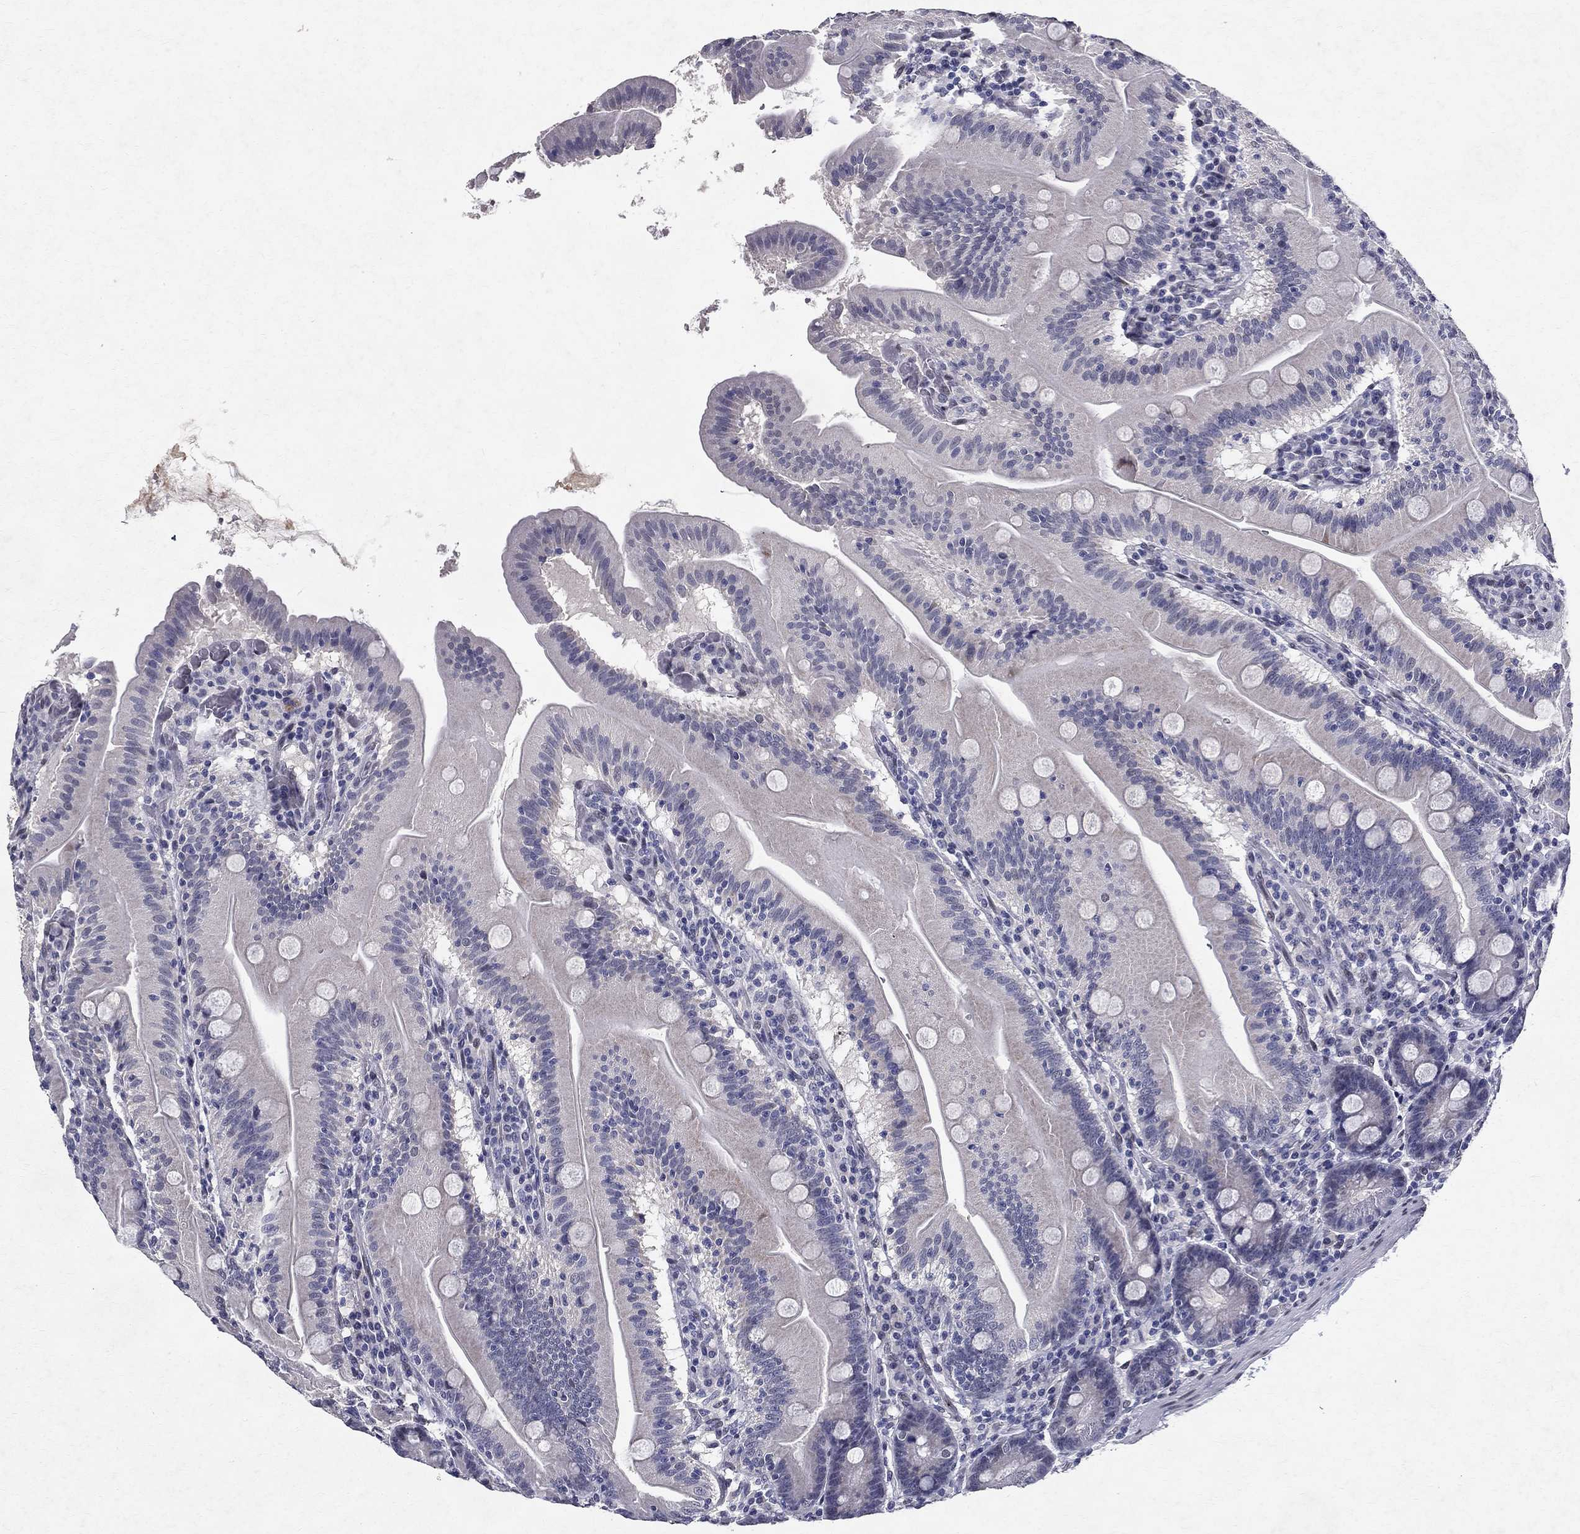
{"staining": {"intensity": "negative", "quantity": "none", "location": "none"}, "tissue": "small intestine", "cell_type": "Glandular cells", "image_type": "normal", "snomed": [{"axis": "morphology", "description": "Normal tissue, NOS"}, {"axis": "topography", "description": "Small intestine"}], "caption": "High power microscopy histopathology image of an immunohistochemistry (IHC) micrograph of normal small intestine, revealing no significant positivity in glandular cells.", "gene": "RBFOX1", "patient": {"sex": "male", "age": 37}}